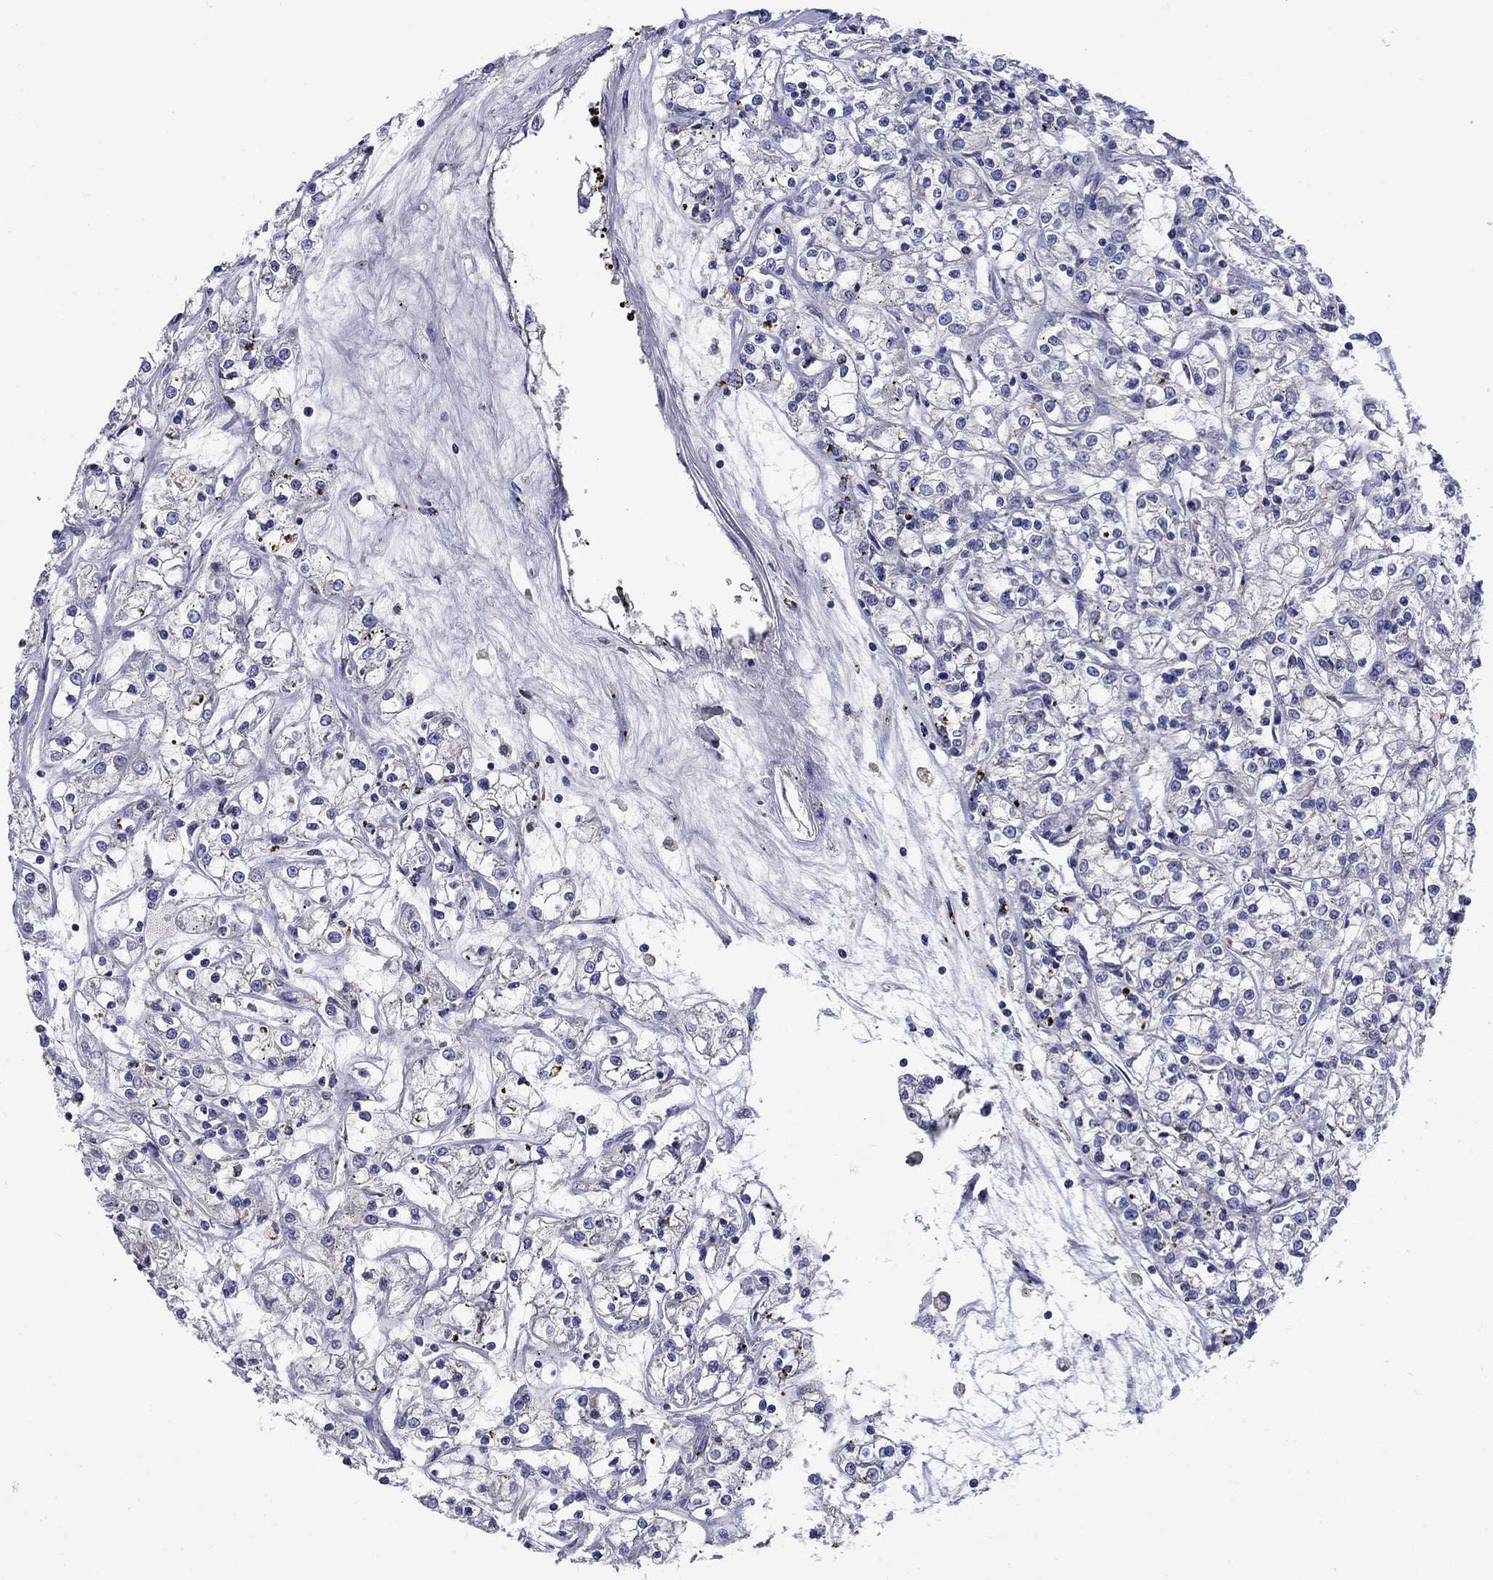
{"staining": {"intensity": "negative", "quantity": "none", "location": "none"}, "tissue": "renal cancer", "cell_type": "Tumor cells", "image_type": "cancer", "snomed": [{"axis": "morphology", "description": "Adenocarcinoma, NOS"}, {"axis": "topography", "description": "Kidney"}], "caption": "There is no significant positivity in tumor cells of renal cancer (adenocarcinoma). (DAB immunohistochemistry, high magnification).", "gene": "SULT2B1", "patient": {"sex": "female", "age": 59}}